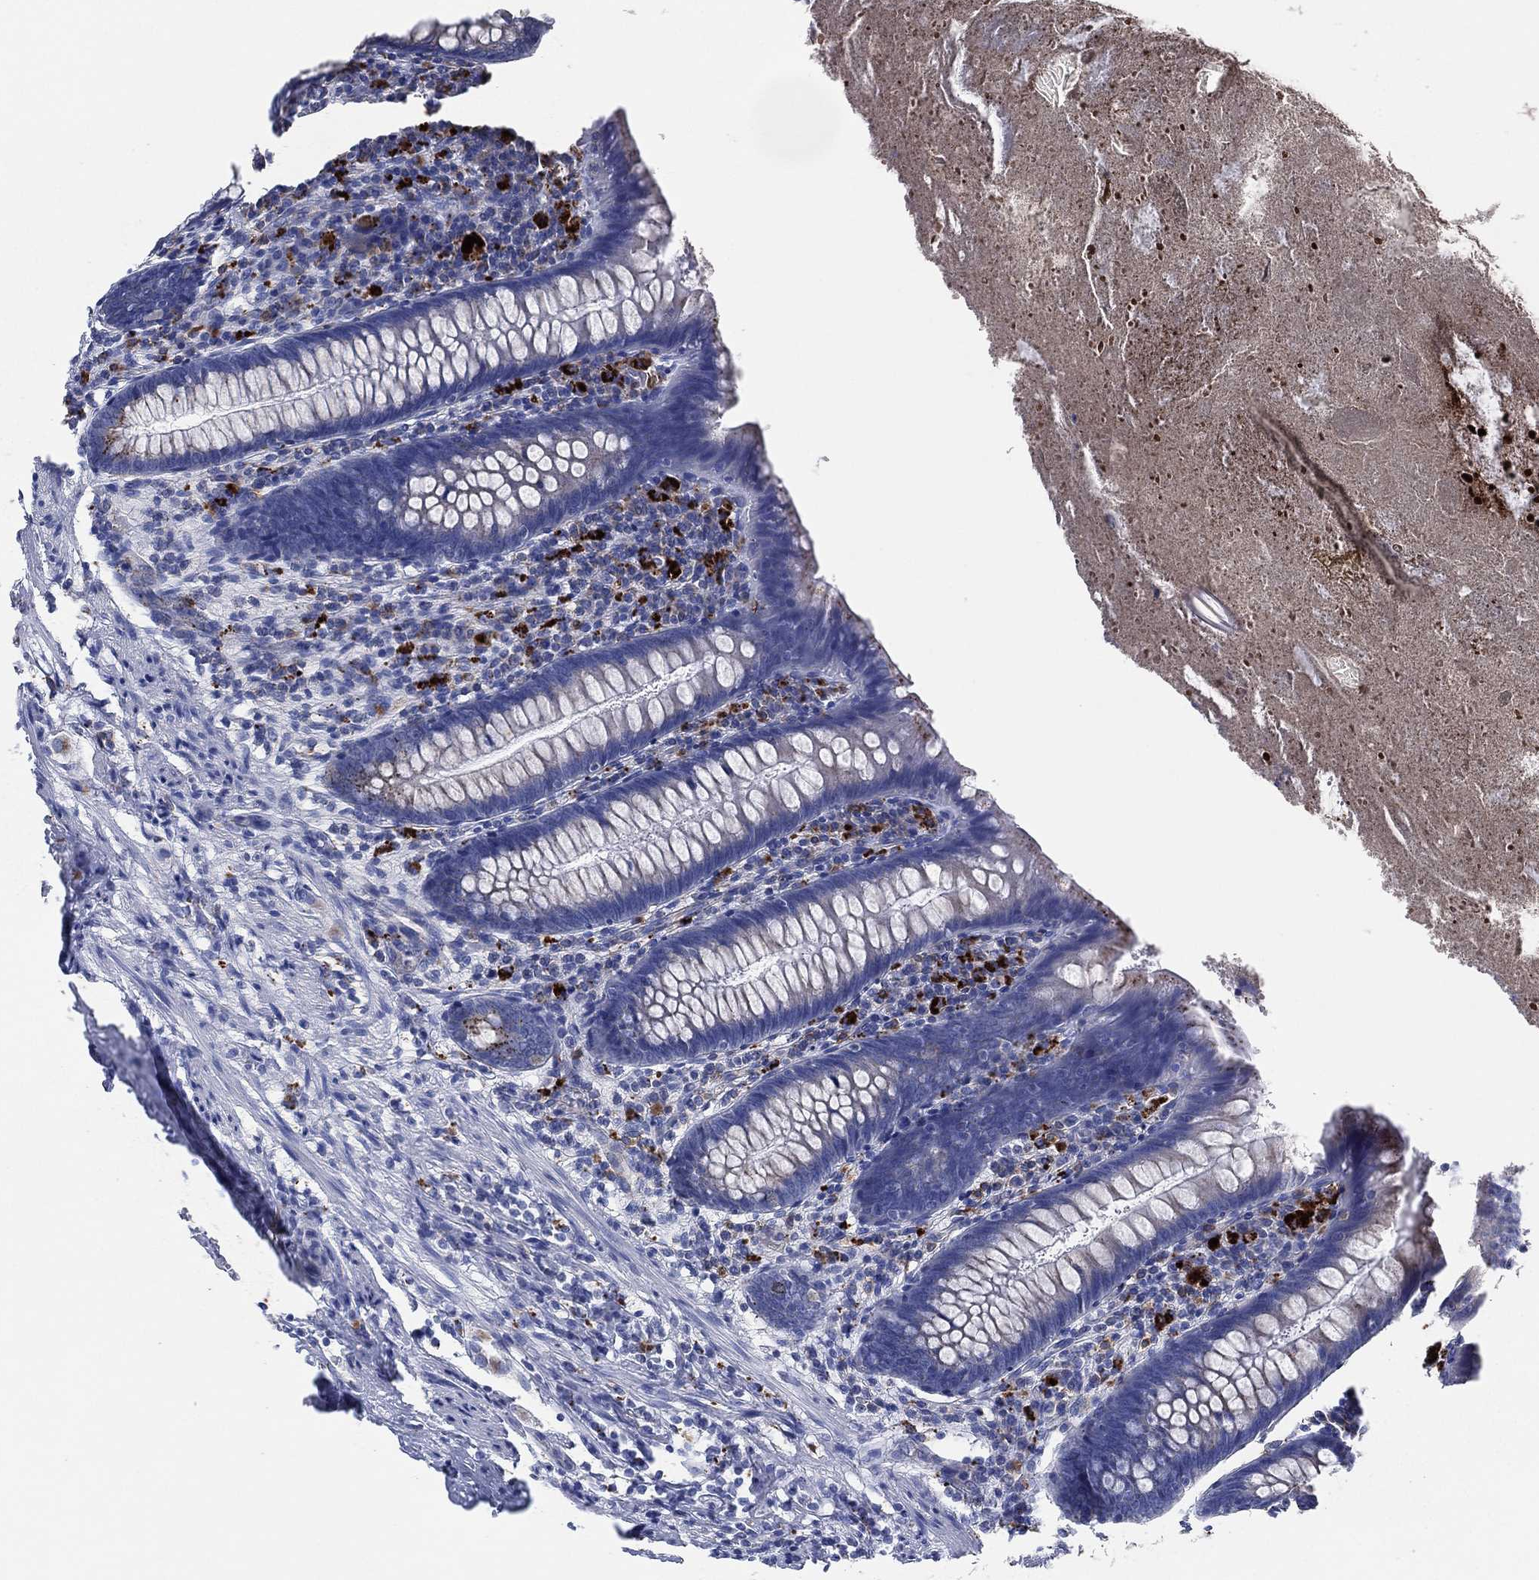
{"staining": {"intensity": "negative", "quantity": "none", "location": "none"}, "tissue": "appendix", "cell_type": "Glandular cells", "image_type": "normal", "snomed": [{"axis": "morphology", "description": "Normal tissue, NOS"}, {"axis": "topography", "description": "Appendix"}], "caption": "The histopathology image demonstrates no significant staining in glandular cells of appendix.", "gene": "GALNS", "patient": {"sex": "male", "age": 47}}